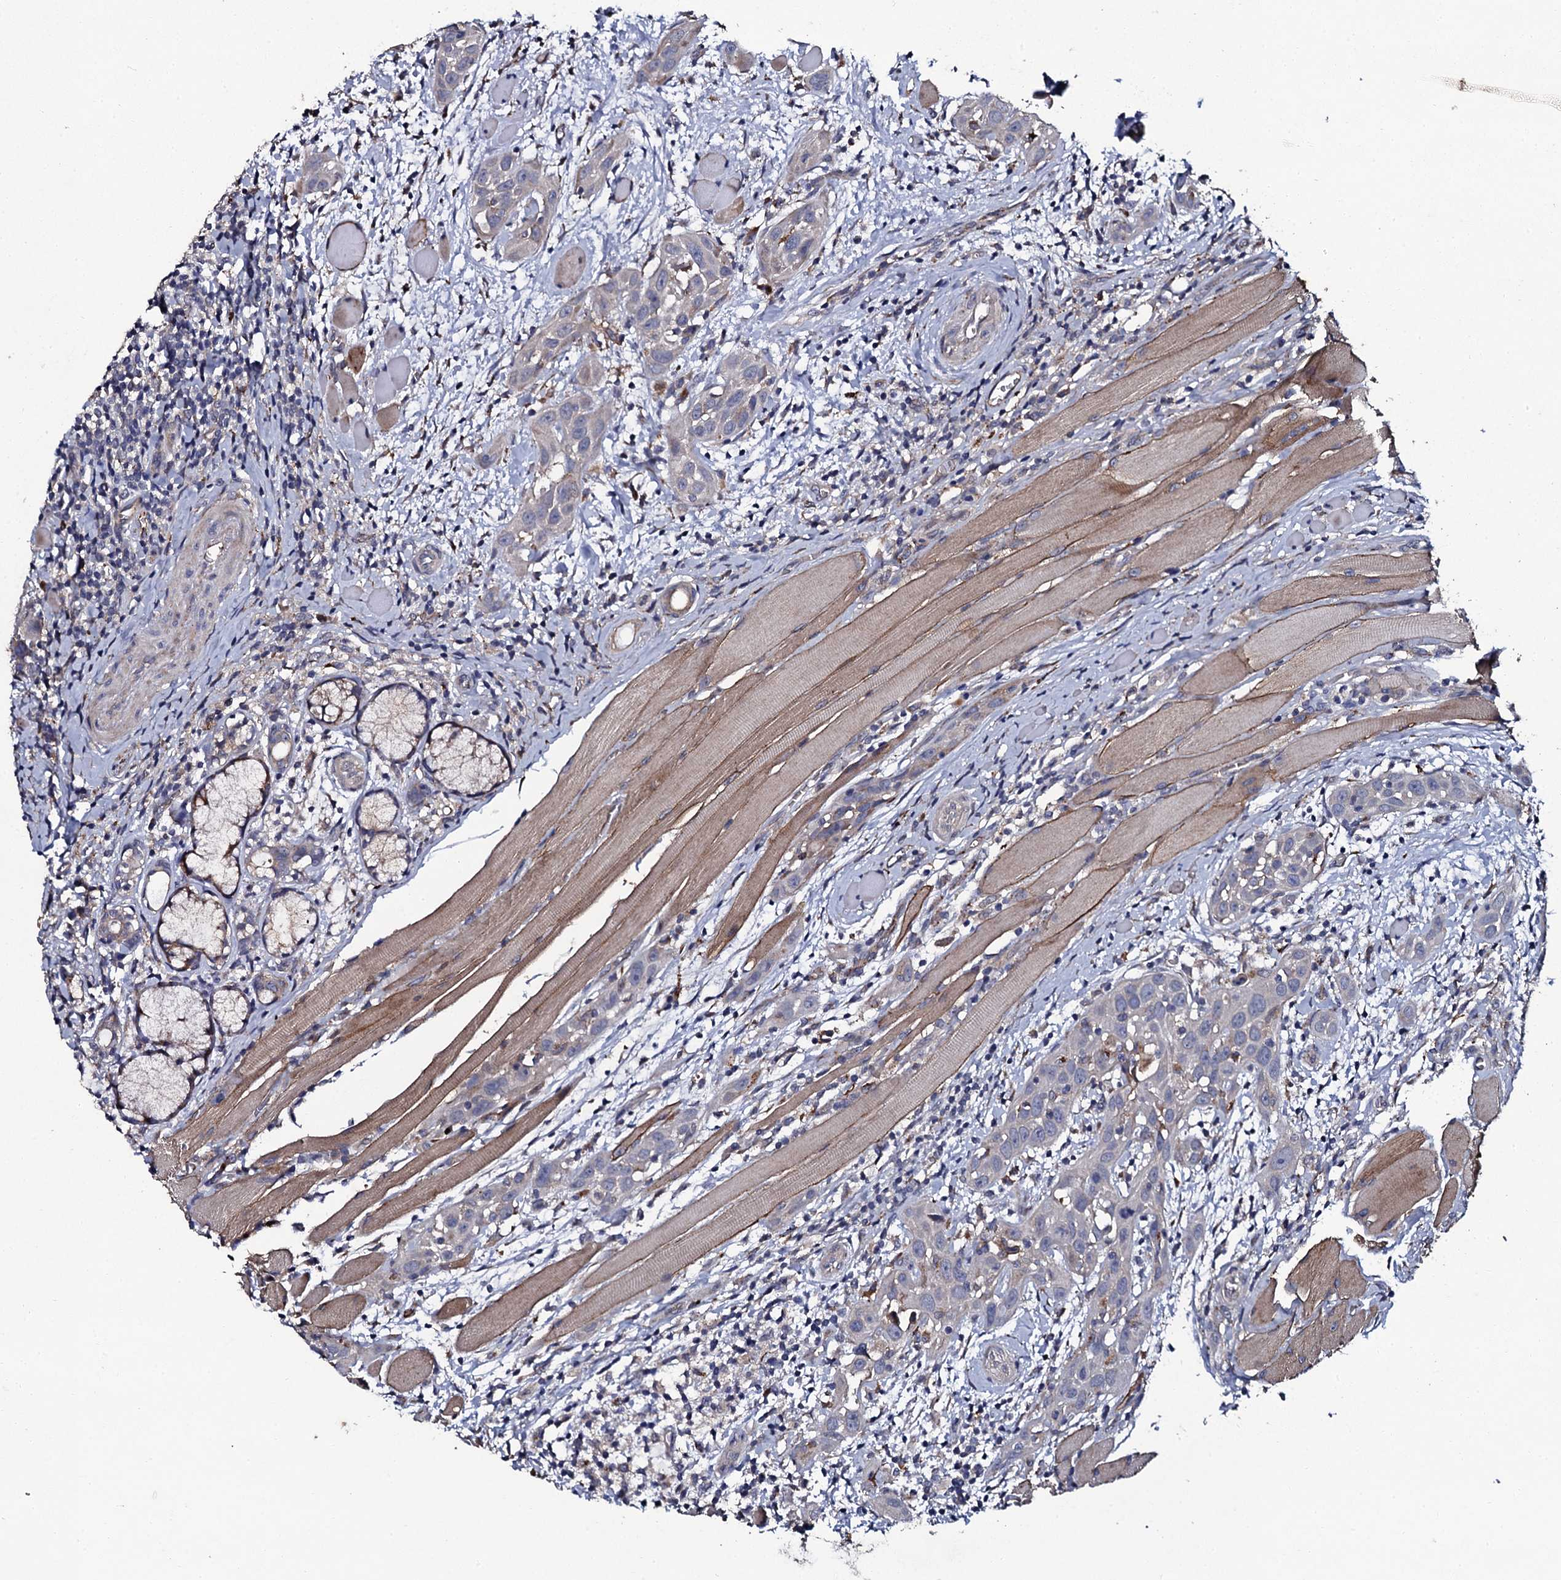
{"staining": {"intensity": "negative", "quantity": "none", "location": "none"}, "tissue": "head and neck cancer", "cell_type": "Tumor cells", "image_type": "cancer", "snomed": [{"axis": "morphology", "description": "Squamous cell carcinoma, NOS"}, {"axis": "topography", "description": "Oral tissue"}, {"axis": "topography", "description": "Head-Neck"}], "caption": "A high-resolution photomicrograph shows immunohistochemistry staining of head and neck cancer, which exhibits no significant expression in tumor cells.", "gene": "LRRC28", "patient": {"sex": "female", "age": 50}}